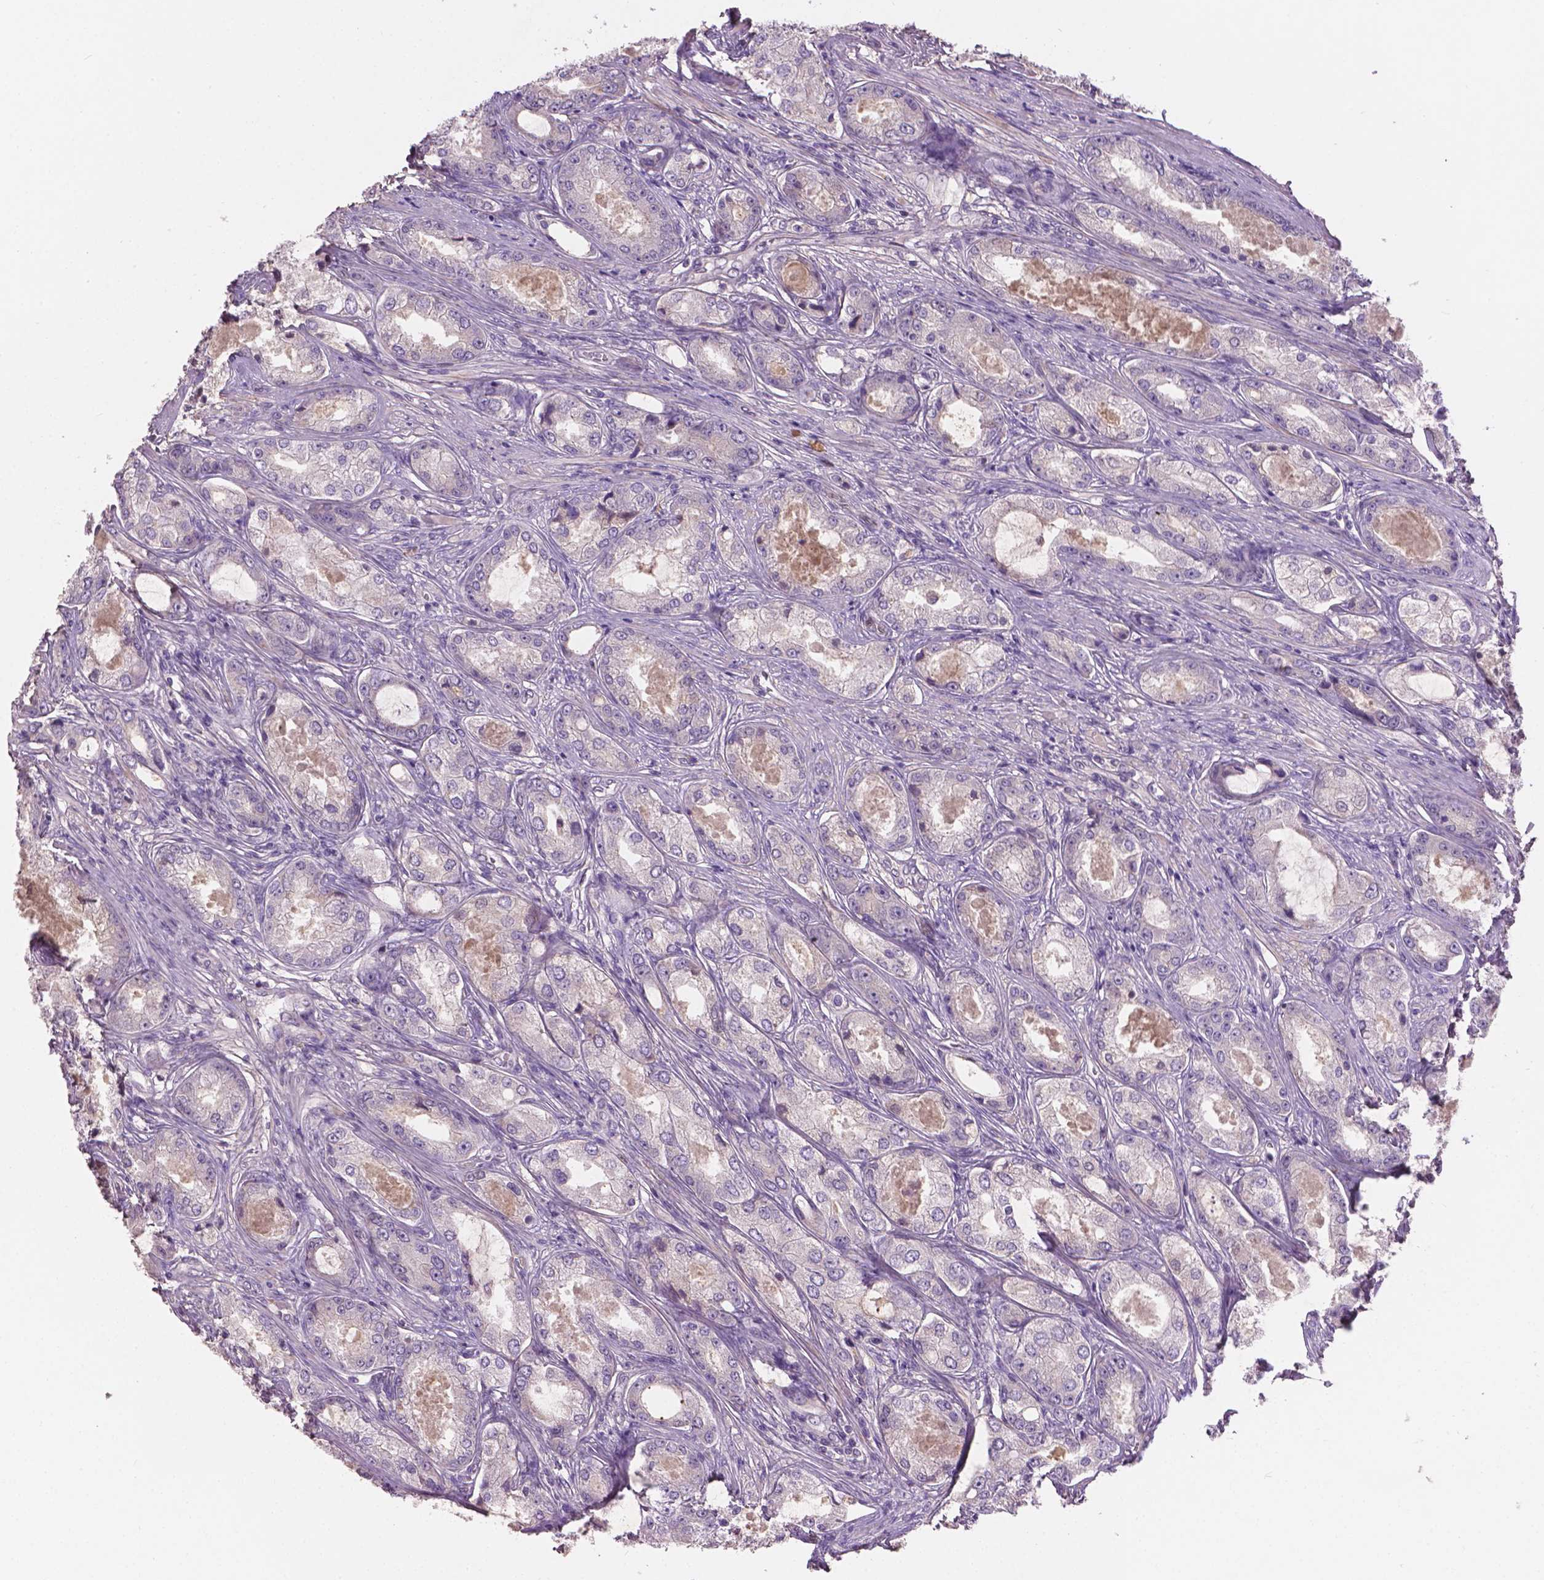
{"staining": {"intensity": "negative", "quantity": "none", "location": "none"}, "tissue": "prostate cancer", "cell_type": "Tumor cells", "image_type": "cancer", "snomed": [{"axis": "morphology", "description": "Adenocarcinoma, Low grade"}, {"axis": "topography", "description": "Prostate"}], "caption": "IHC of human prostate cancer (low-grade adenocarcinoma) reveals no positivity in tumor cells.", "gene": "SOX17", "patient": {"sex": "male", "age": 68}}